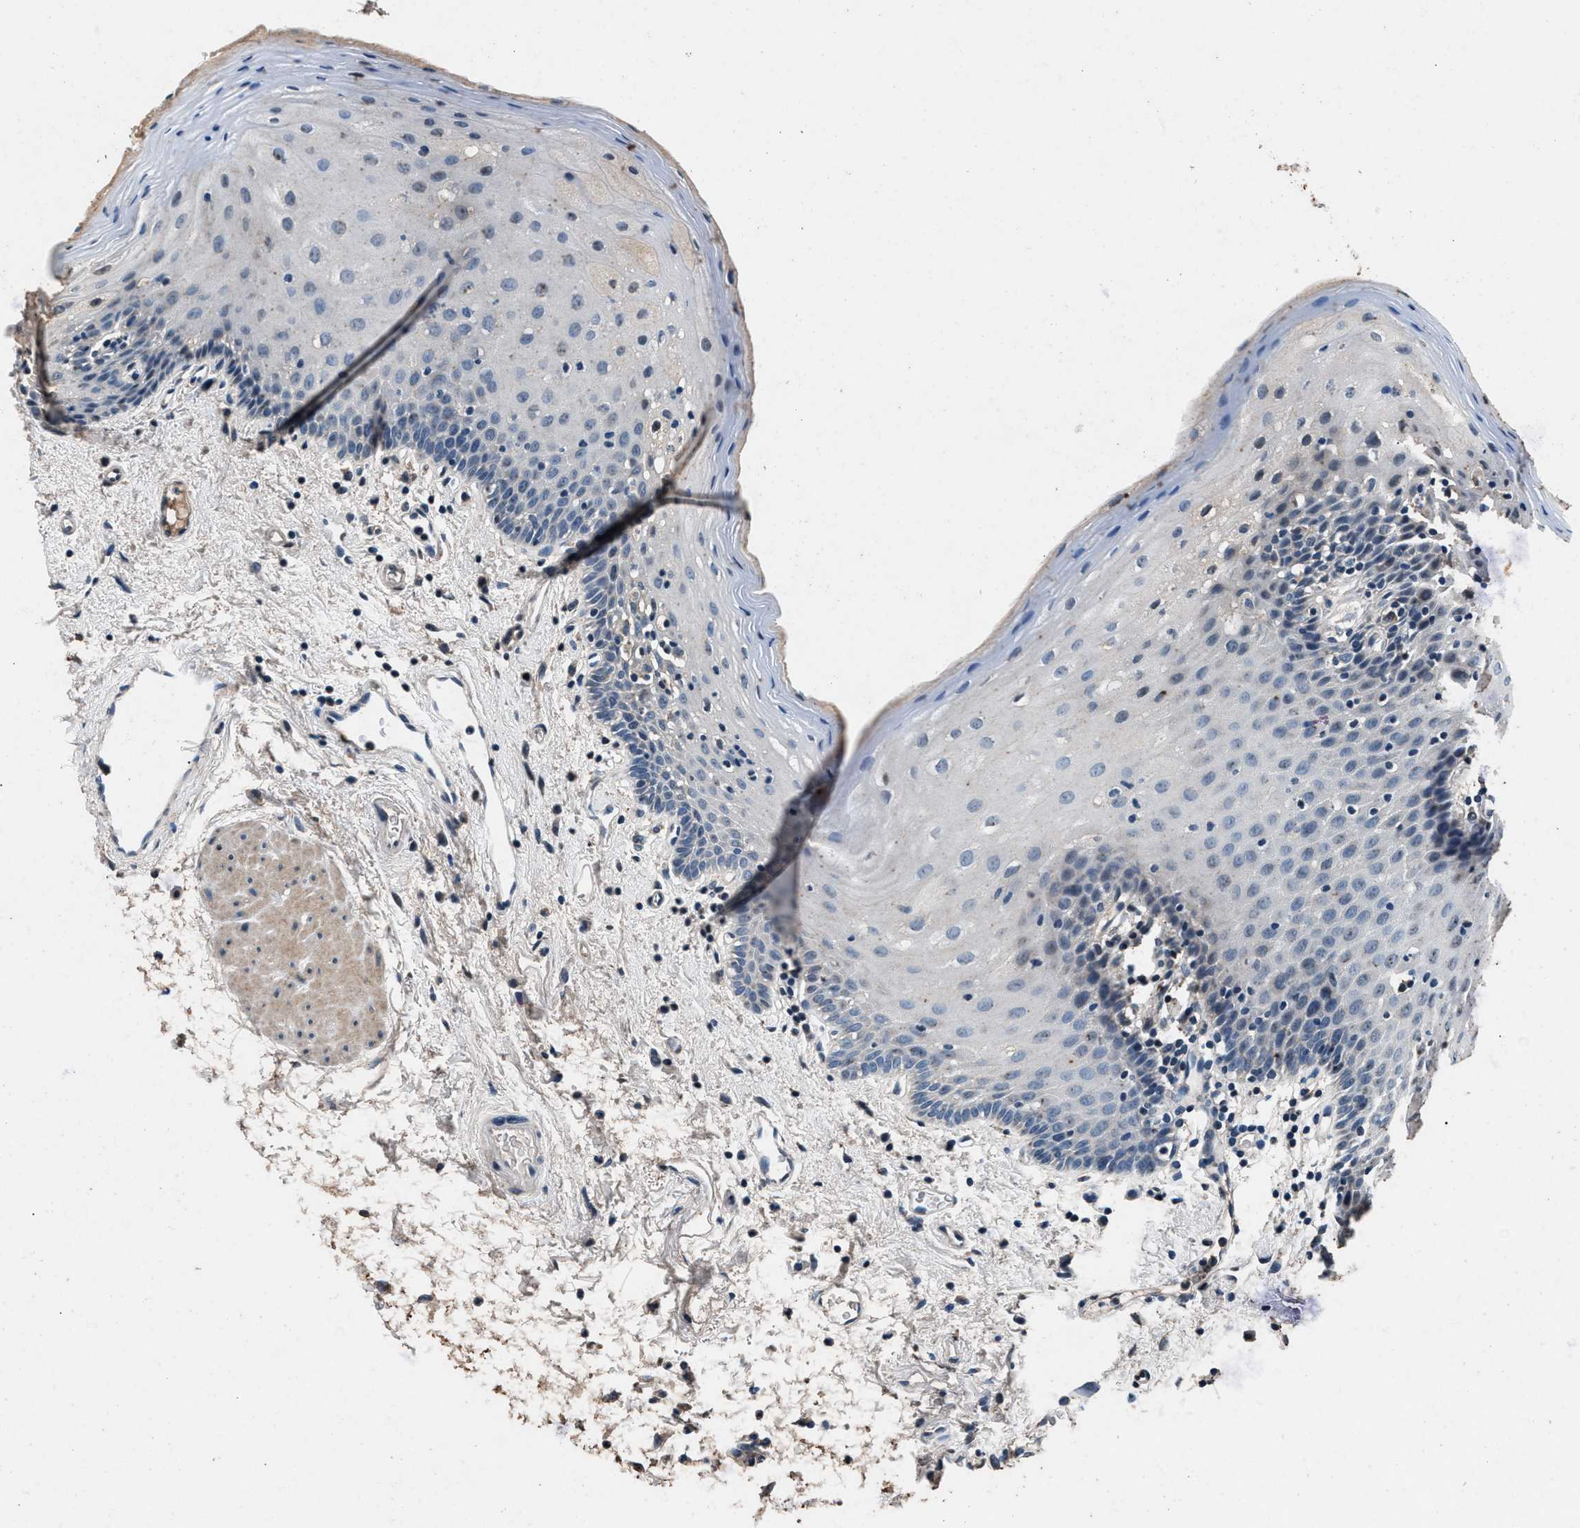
{"staining": {"intensity": "weak", "quantity": "<25%", "location": "cytoplasmic/membranous"}, "tissue": "oral mucosa", "cell_type": "Squamous epithelial cells", "image_type": "normal", "snomed": [{"axis": "morphology", "description": "Normal tissue, NOS"}, {"axis": "topography", "description": "Oral tissue"}], "caption": "Immunohistochemistry (IHC) photomicrograph of unremarkable oral mucosa: human oral mucosa stained with DAB (3,3'-diaminobenzidine) shows no significant protein expression in squamous epithelial cells.", "gene": "DENND6B", "patient": {"sex": "male", "age": 66}}